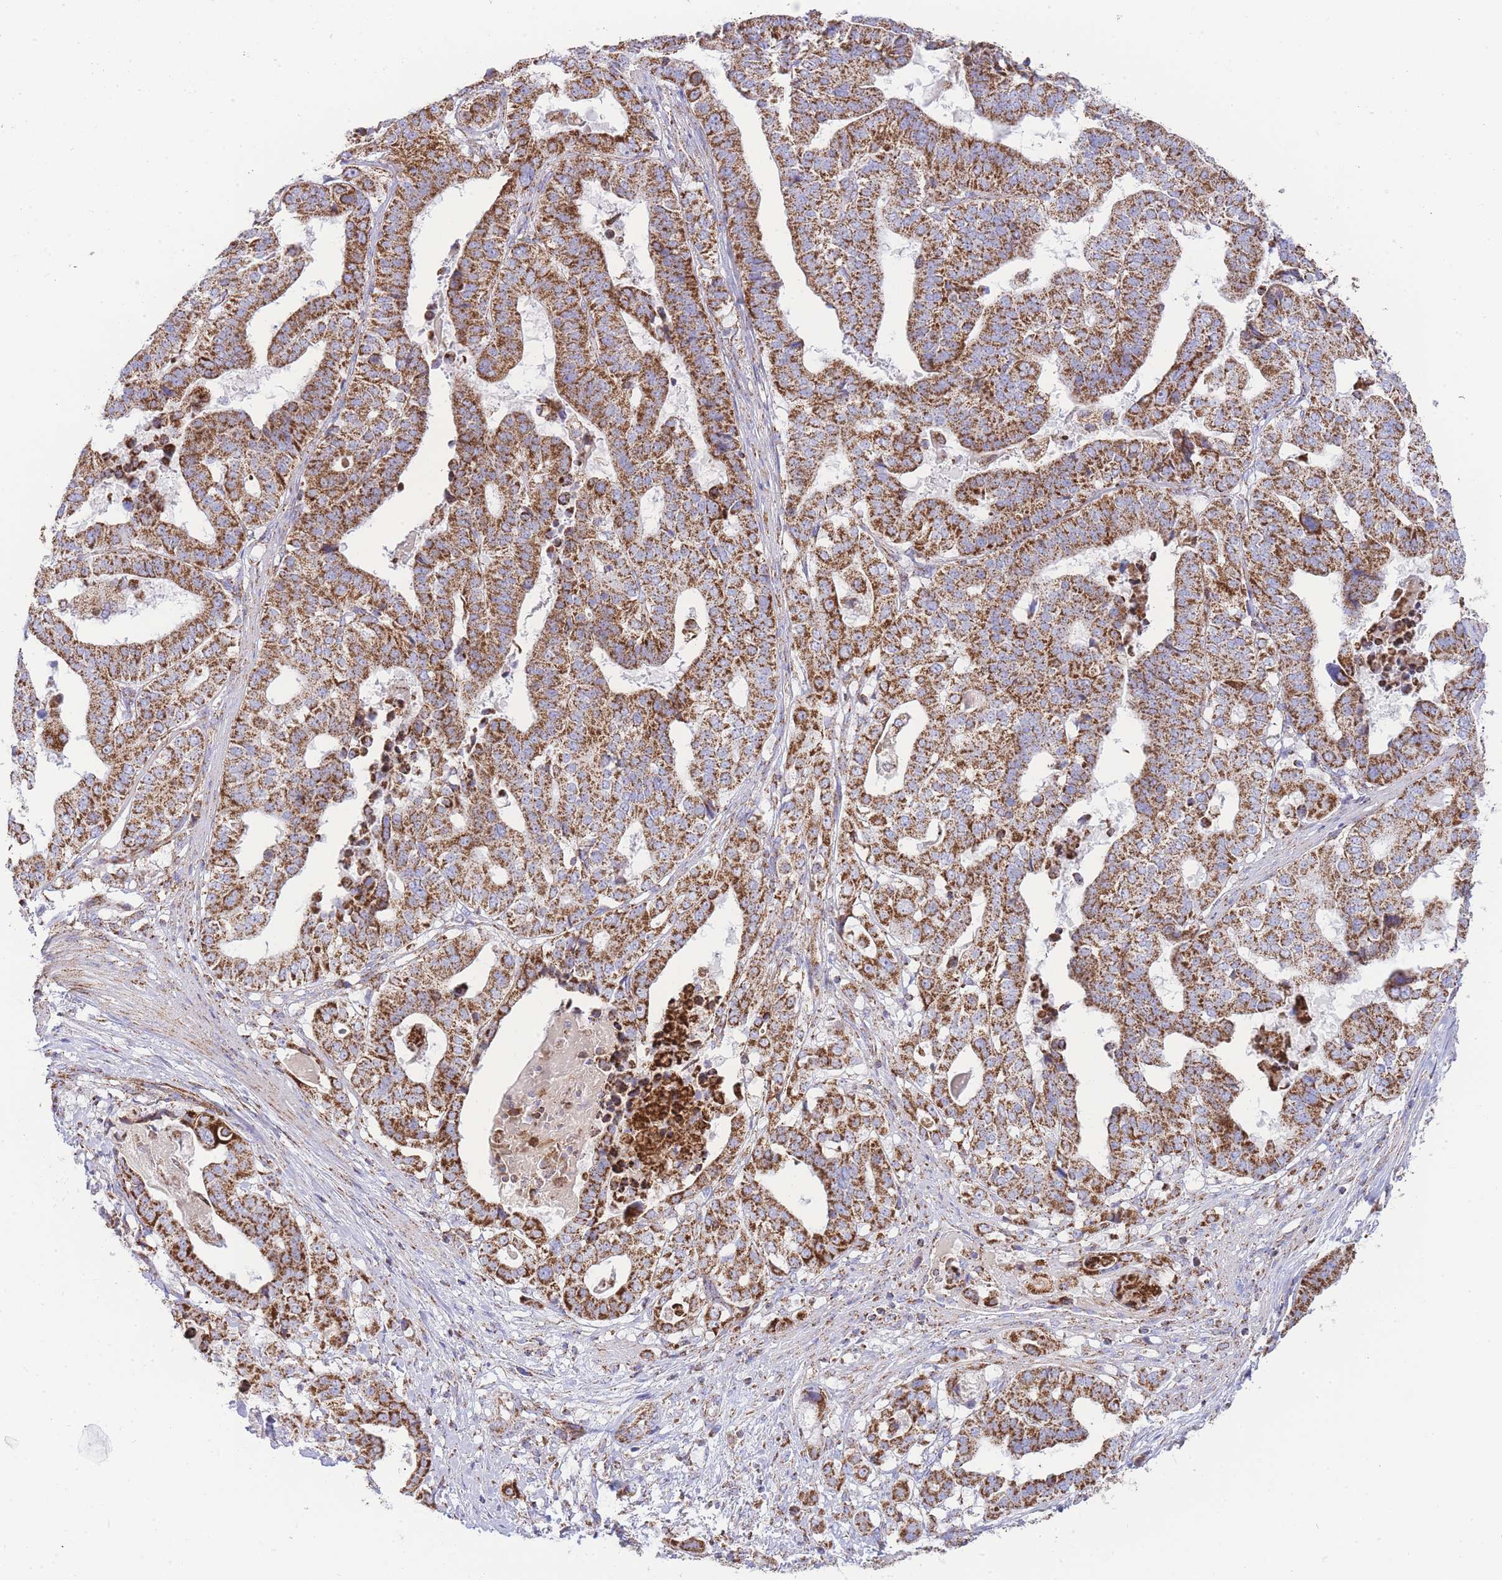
{"staining": {"intensity": "strong", "quantity": ">75%", "location": "cytoplasmic/membranous"}, "tissue": "stomach cancer", "cell_type": "Tumor cells", "image_type": "cancer", "snomed": [{"axis": "morphology", "description": "Adenocarcinoma, NOS"}, {"axis": "topography", "description": "Stomach"}], "caption": "Protein expression analysis of human stomach adenocarcinoma reveals strong cytoplasmic/membranous expression in approximately >75% of tumor cells. (DAB = brown stain, brightfield microscopy at high magnification).", "gene": "GSTM1", "patient": {"sex": "male", "age": 48}}